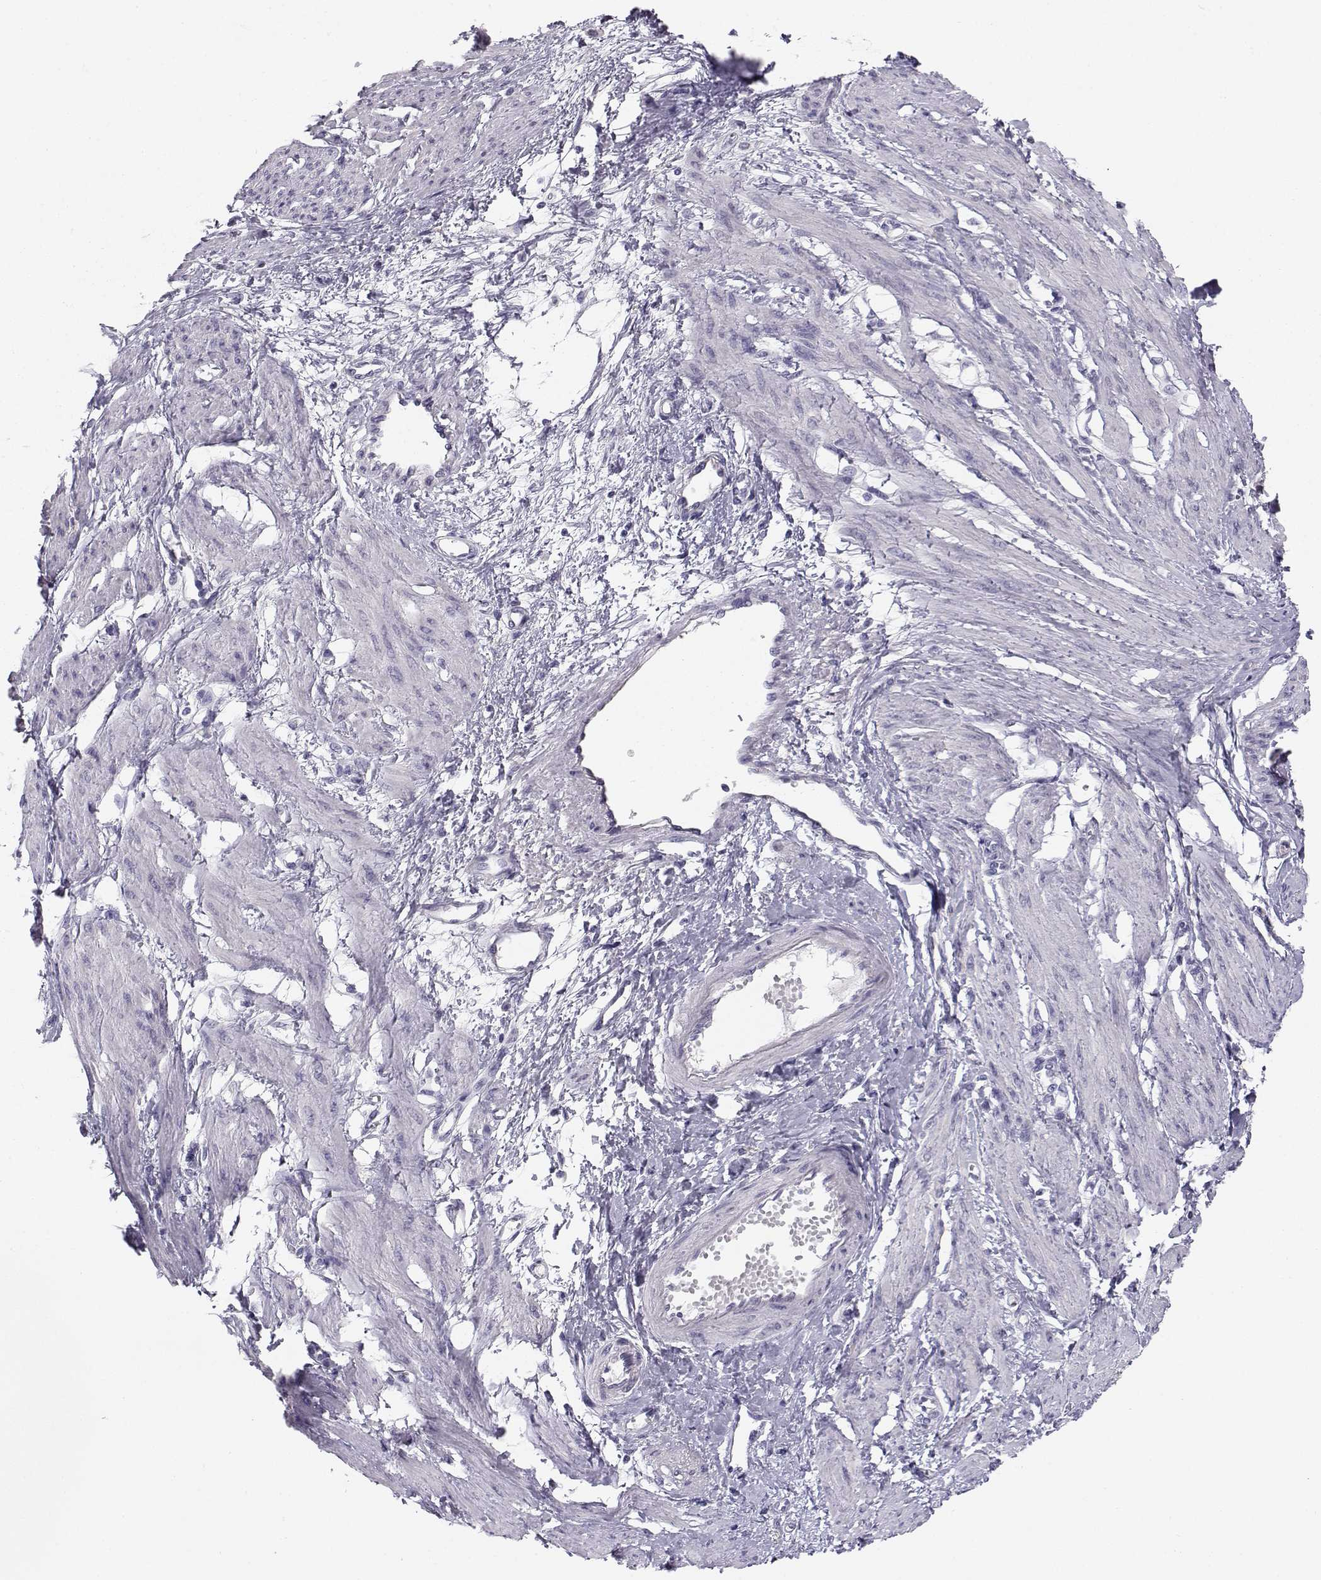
{"staining": {"intensity": "negative", "quantity": "none", "location": "none"}, "tissue": "smooth muscle", "cell_type": "Smooth muscle cells", "image_type": "normal", "snomed": [{"axis": "morphology", "description": "Normal tissue, NOS"}, {"axis": "topography", "description": "Smooth muscle"}, {"axis": "topography", "description": "Uterus"}], "caption": "Smooth muscle stained for a protein using immunohistochemistry (IHC) displays no positivity smooth muscle cells.", "gene": "KCNMB4", "patient": {"sex": "female", "age": 39}}